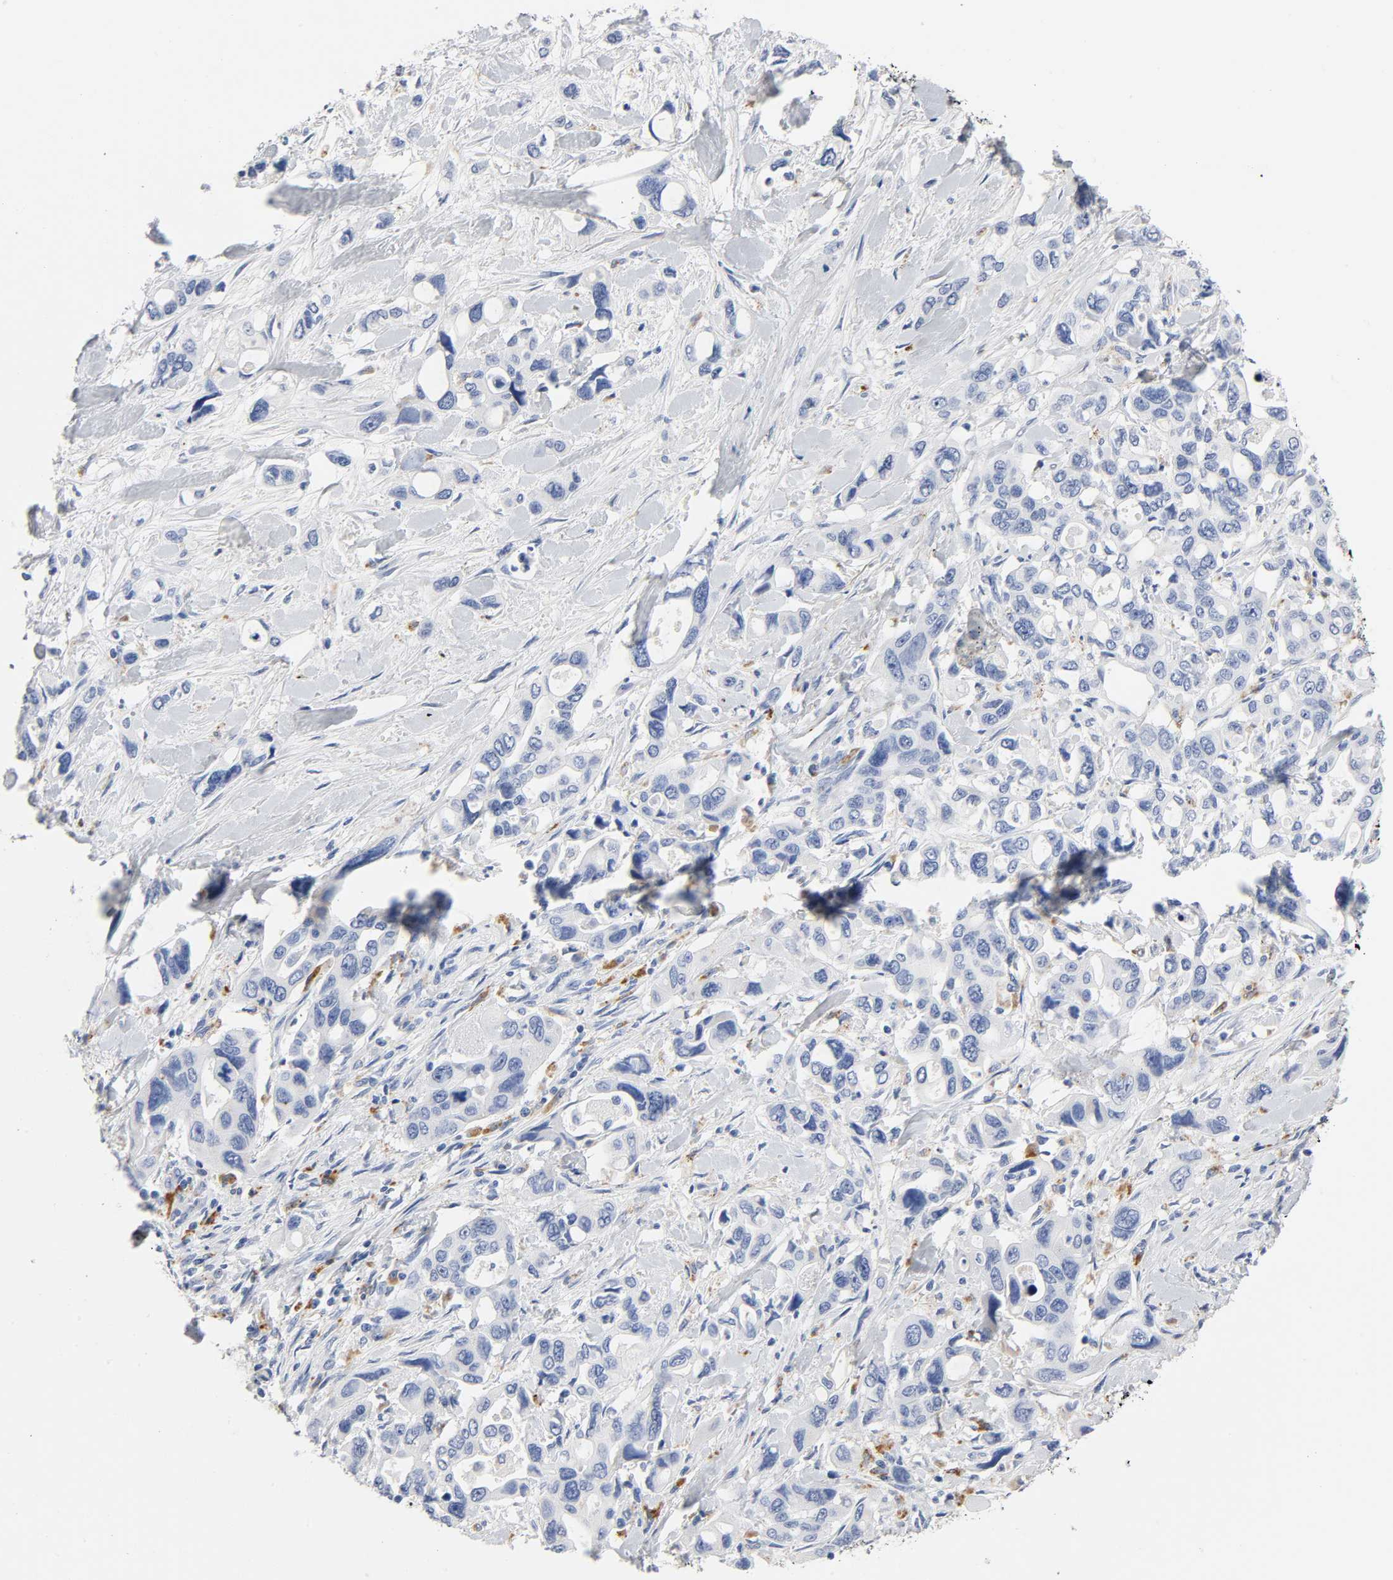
{"staining": {"intensity": "negative", "quantity": "none", "location": "none"}, "tissue": "pancreatic cancer", "cell_type": "Tumor cells", "image_type": "cancer", "snomed": [{"axis": "morphology", "description": "Adenocarcinoma, NOS"}, {"axis": "topography", "description": "Pancreas"}], "caption": "IHC of pancreatic adenocarcinoma demonstrates no staining in tumor cells.", "gene": "PLP1", "patient": {"sex": "male", "age": 46}}